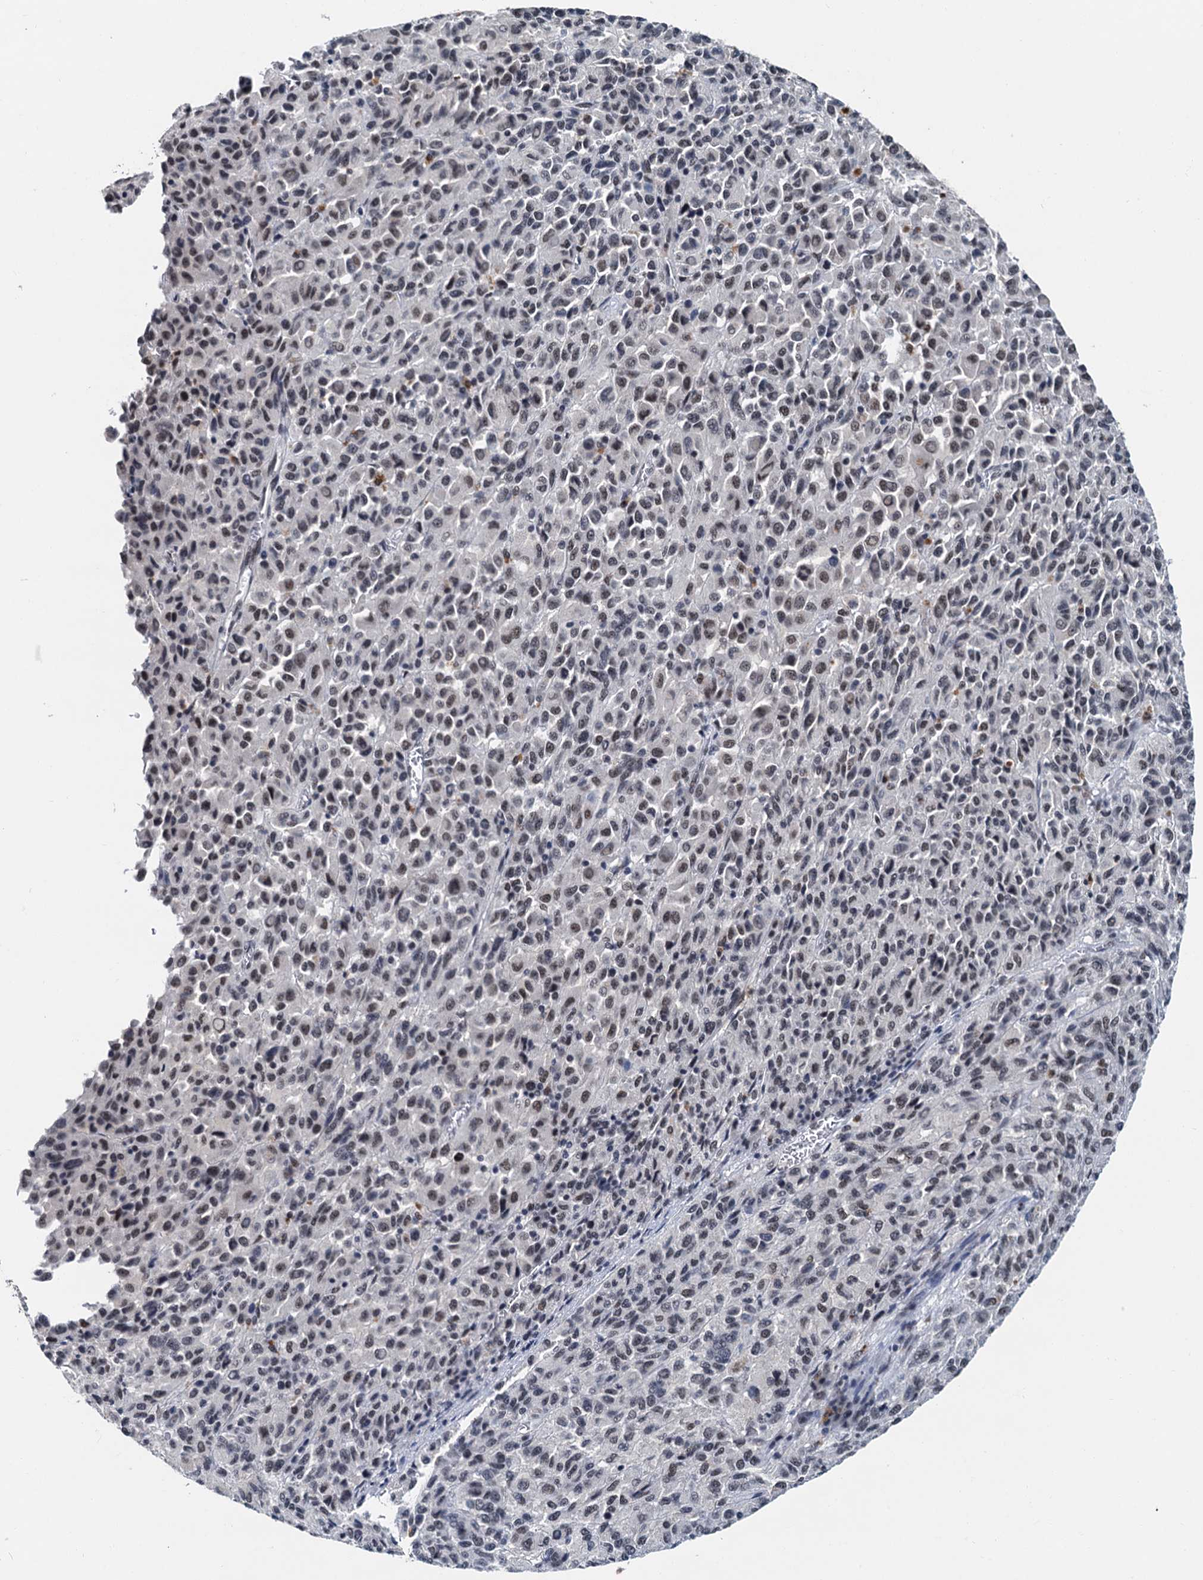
{"staining": {"intensity": "weak", "quantity": ">75%", "location": "nuclear"}, "tissue": "melanoma", "cell_type": "Tumor cells", "image_type": "cancer", "snomed": [{"axis": "morphology", "description": "Malignant melanoma, Metastatic site"}, {"axis": "topography", "description": "Lung"}], "caption": "Protein expression analysis of human melanoma reveals weak nuclear staining in approximately >75% of tumor cells. (brown staining indicates protein expression, while blue staining denotes nuclei).", "gene": "SNRPD1", "patient": {"sex": "male", "age": 64}}